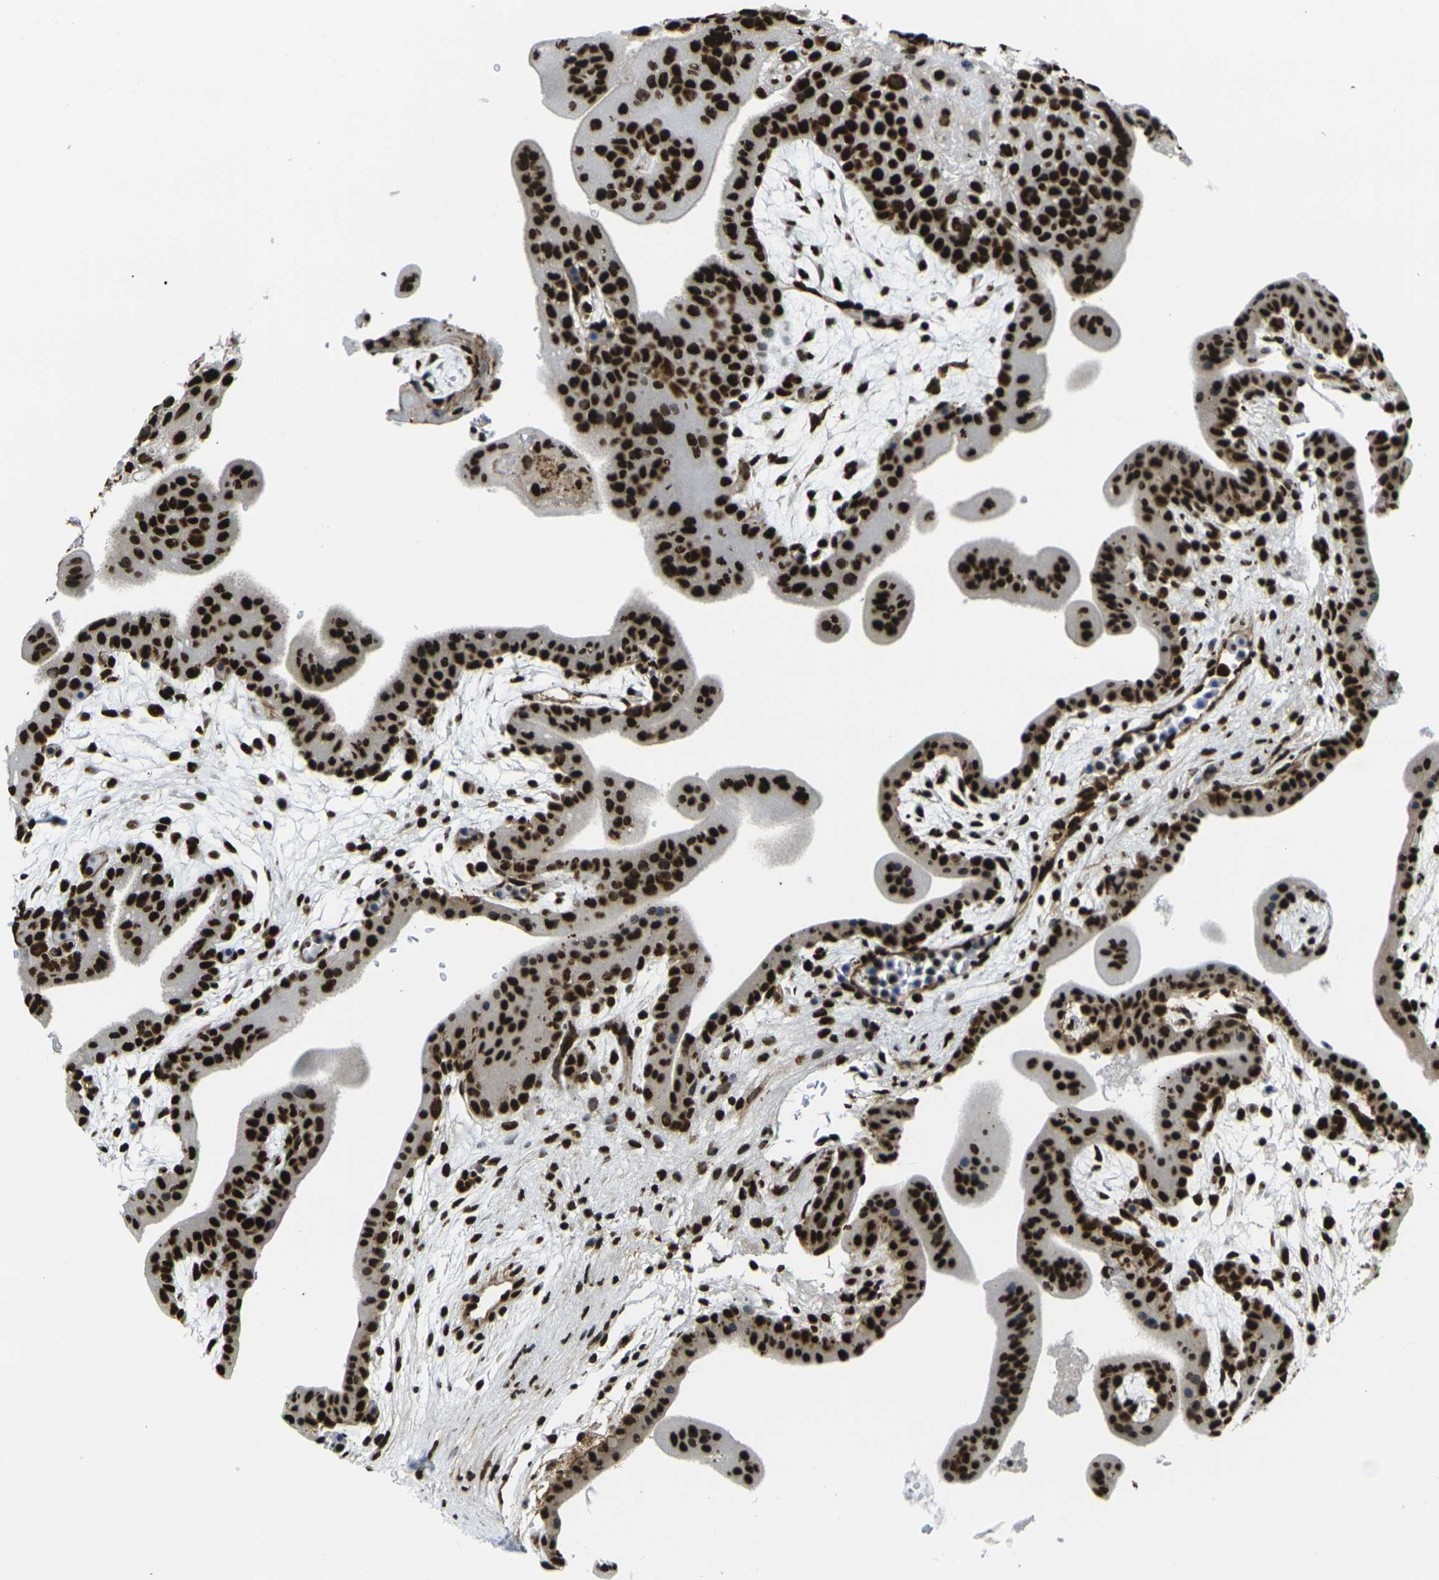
{"staining": {"intensity": "strong", "quantity": ">75%", "location": "nuclear"}, "tissue": "placenta", "cell_type": "Trophoblastic cells", "image_type": "normal", "snomed": [{"axis": "morphology", "description": "Normal tissue, NOS"}, {"axis": "topography", "description": "Placenta"}], "caption": "Protein expression analysis of benign human placenta reveals strong nuclear positivity in about >75% of trophoblastic cells. (Brightfield microscopy of DAB IHC at high magnification).", "gene": "SMARCC1", "patient": {"sex": "female", "age": 35}}